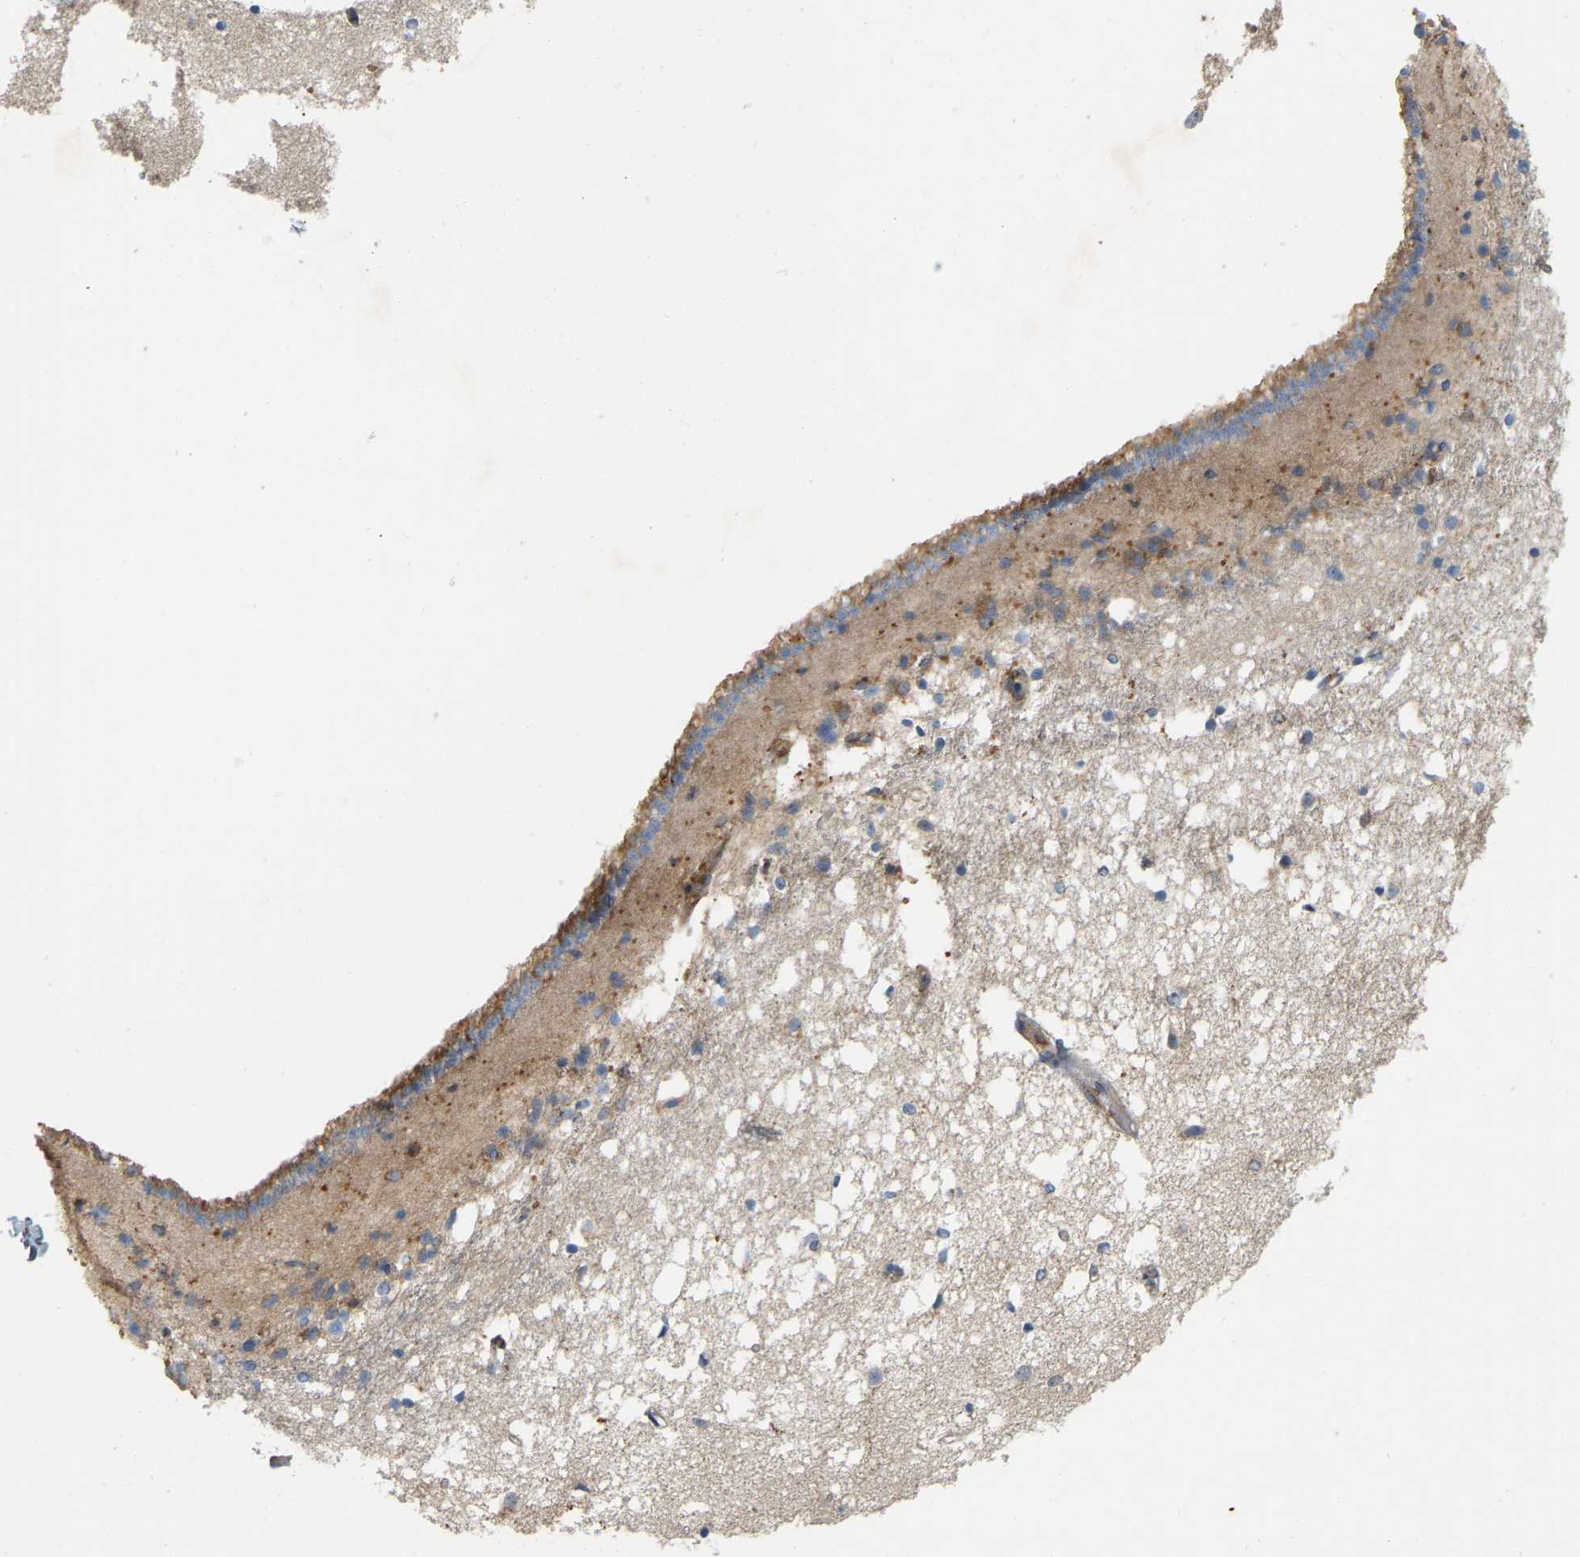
{"staining": {"intensity": "moderate", "quantity": "25%-75%", "location": "cytoplasmic/membranous,nuclear"}, "tissue": "caudate", "cell_type": "Glial cells", "image_type": "normal", "snomed": [{"axis": "morphology", "description": "Normal tissue, NOS"}, {"axis": "topography", "description": "Lateral ventricle wall"}], "caption": "Brown immunohistochemical staining in normal human caudate exhibits moderate cytoplasmic/membranous,nuclear expression in approximately 25%-75% of glial cells.", "gene": "AKAP13", "patient": {"sex": "male", "age": 45}}